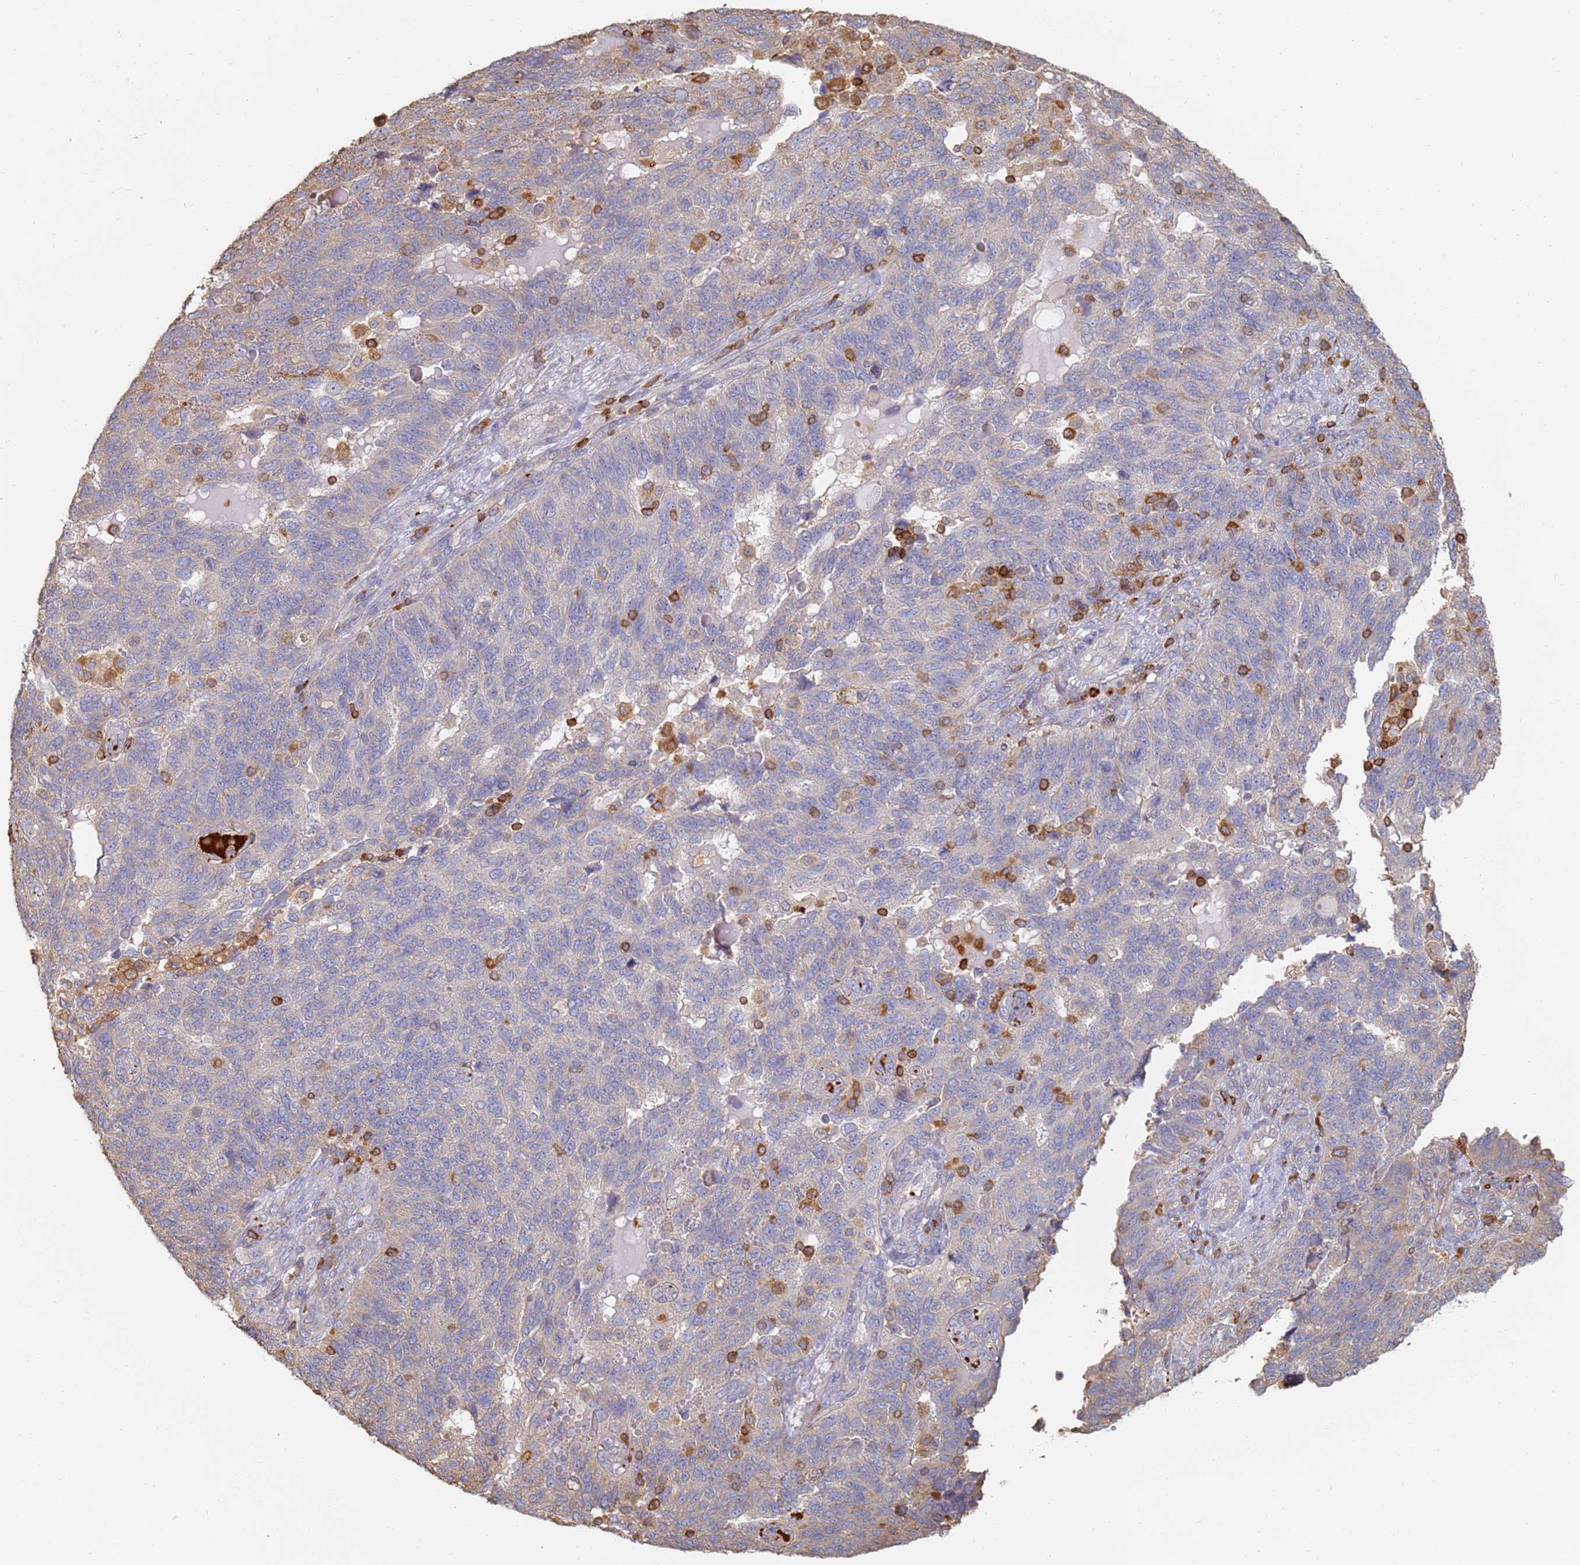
{"staining": {"intensity": "negative", "quantity": "none", "location": "none"}, "tissue": "endometrial cancer", "cell_type": "Tumor cells", "image_type": "cancer", "snomed": [{"axis": "morphology", "description": "Adenocarcinoma, NOS"}, {"axis": "topography", "description": "Endometrium"}], "caption": "There is no significant positivity in tumor cells of endometrial adenocarcinoma.", "gene": "BIN2", "patient": {"sex": "female", "age": 66}}